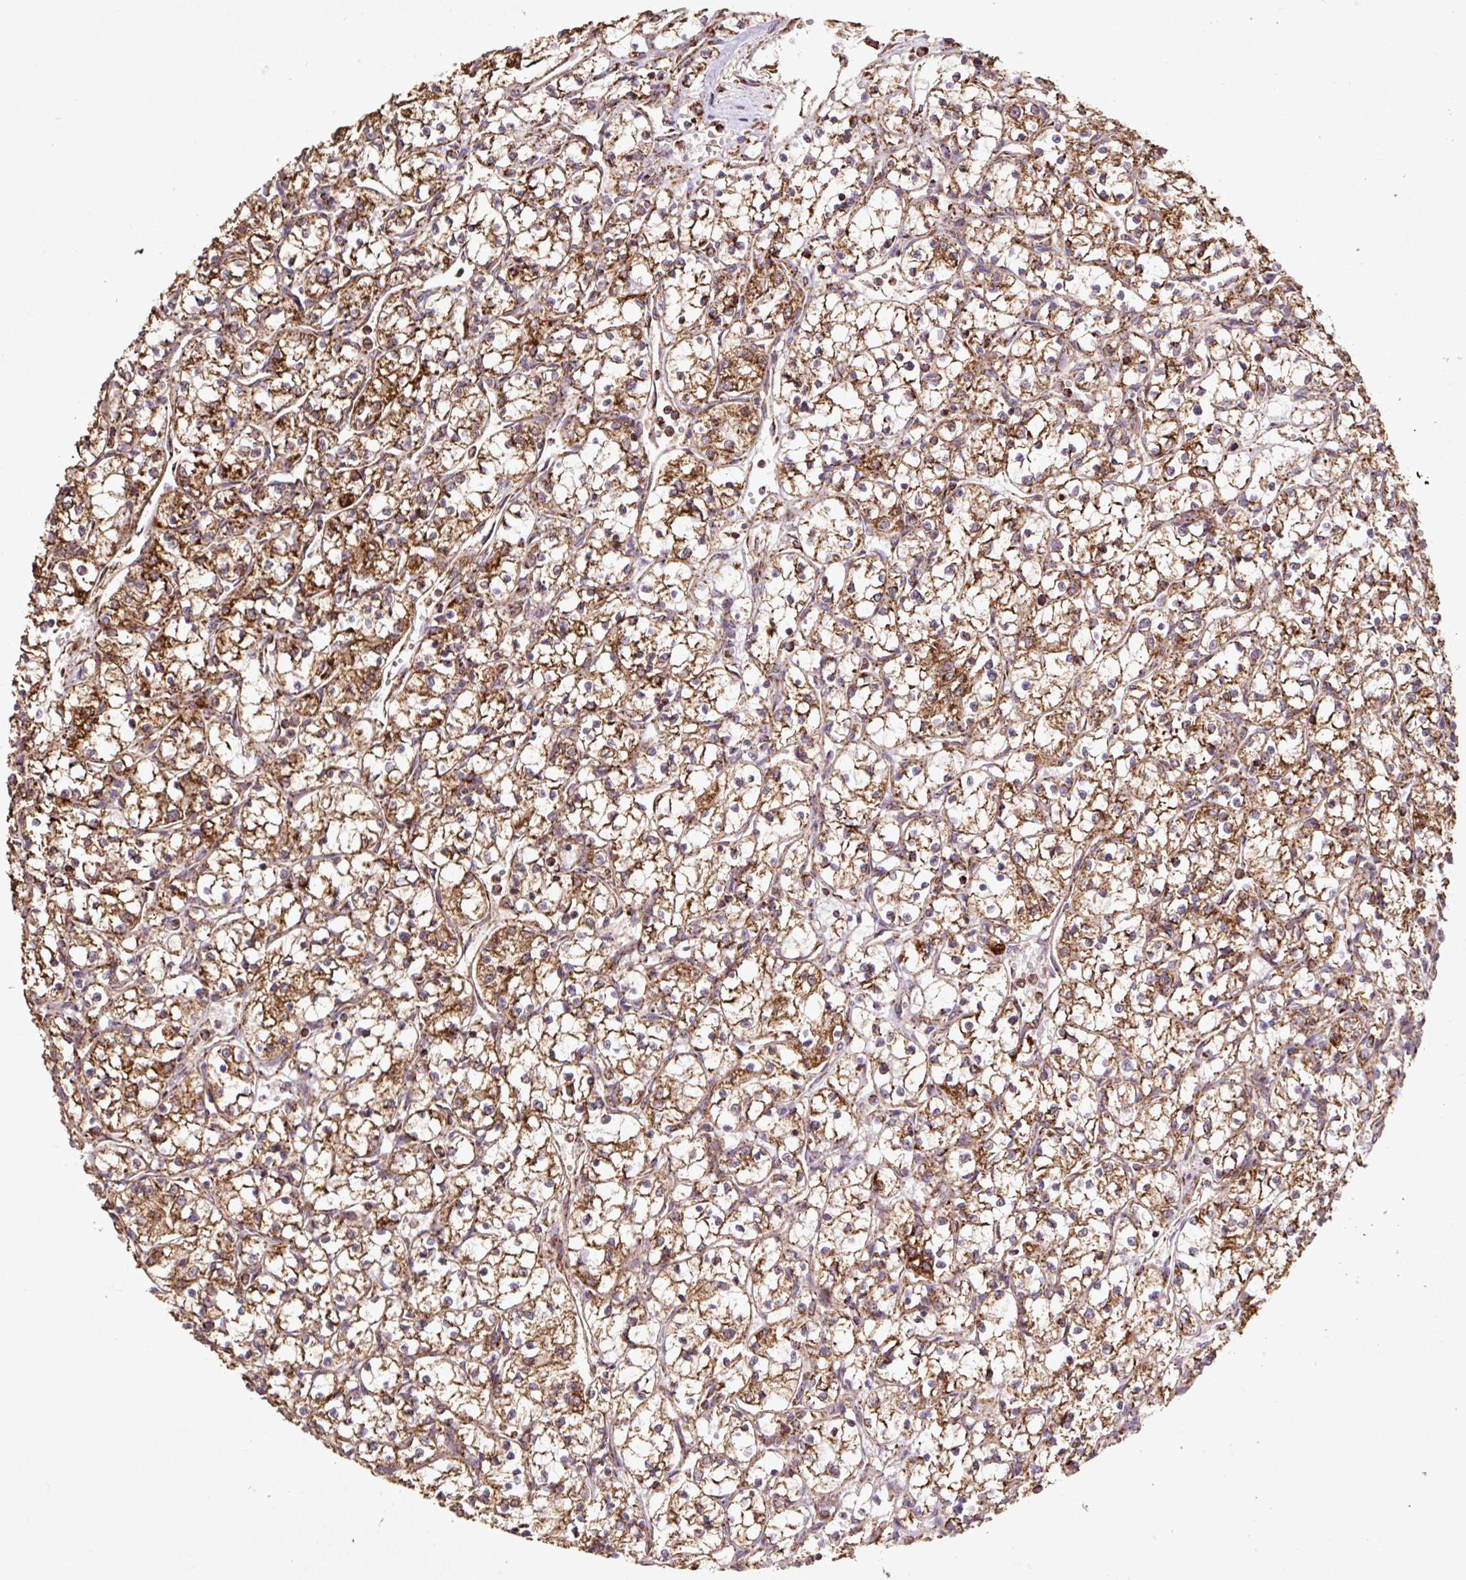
{"staining": {"intensity": "moderate", "quantity": ">75%", "location": "cytoplasmic/membranous"}, "tissue": "renal cancer", "cell_type": "Tumor cells", "image_type": "cancer", "snomed": [{"axis": "morphology", "description": "Adenocarcinoma, NOS"}, {"axis": "topography", "description": "Kidney"}], "caption": "Moderate cytoplasmic/membranous protein staining is appreciated in approximately >75% of tumor cells in adenocarcinoma (renal).", "gene": "ATP5F1A", "patient": {"sex": "female", "age": 69}}